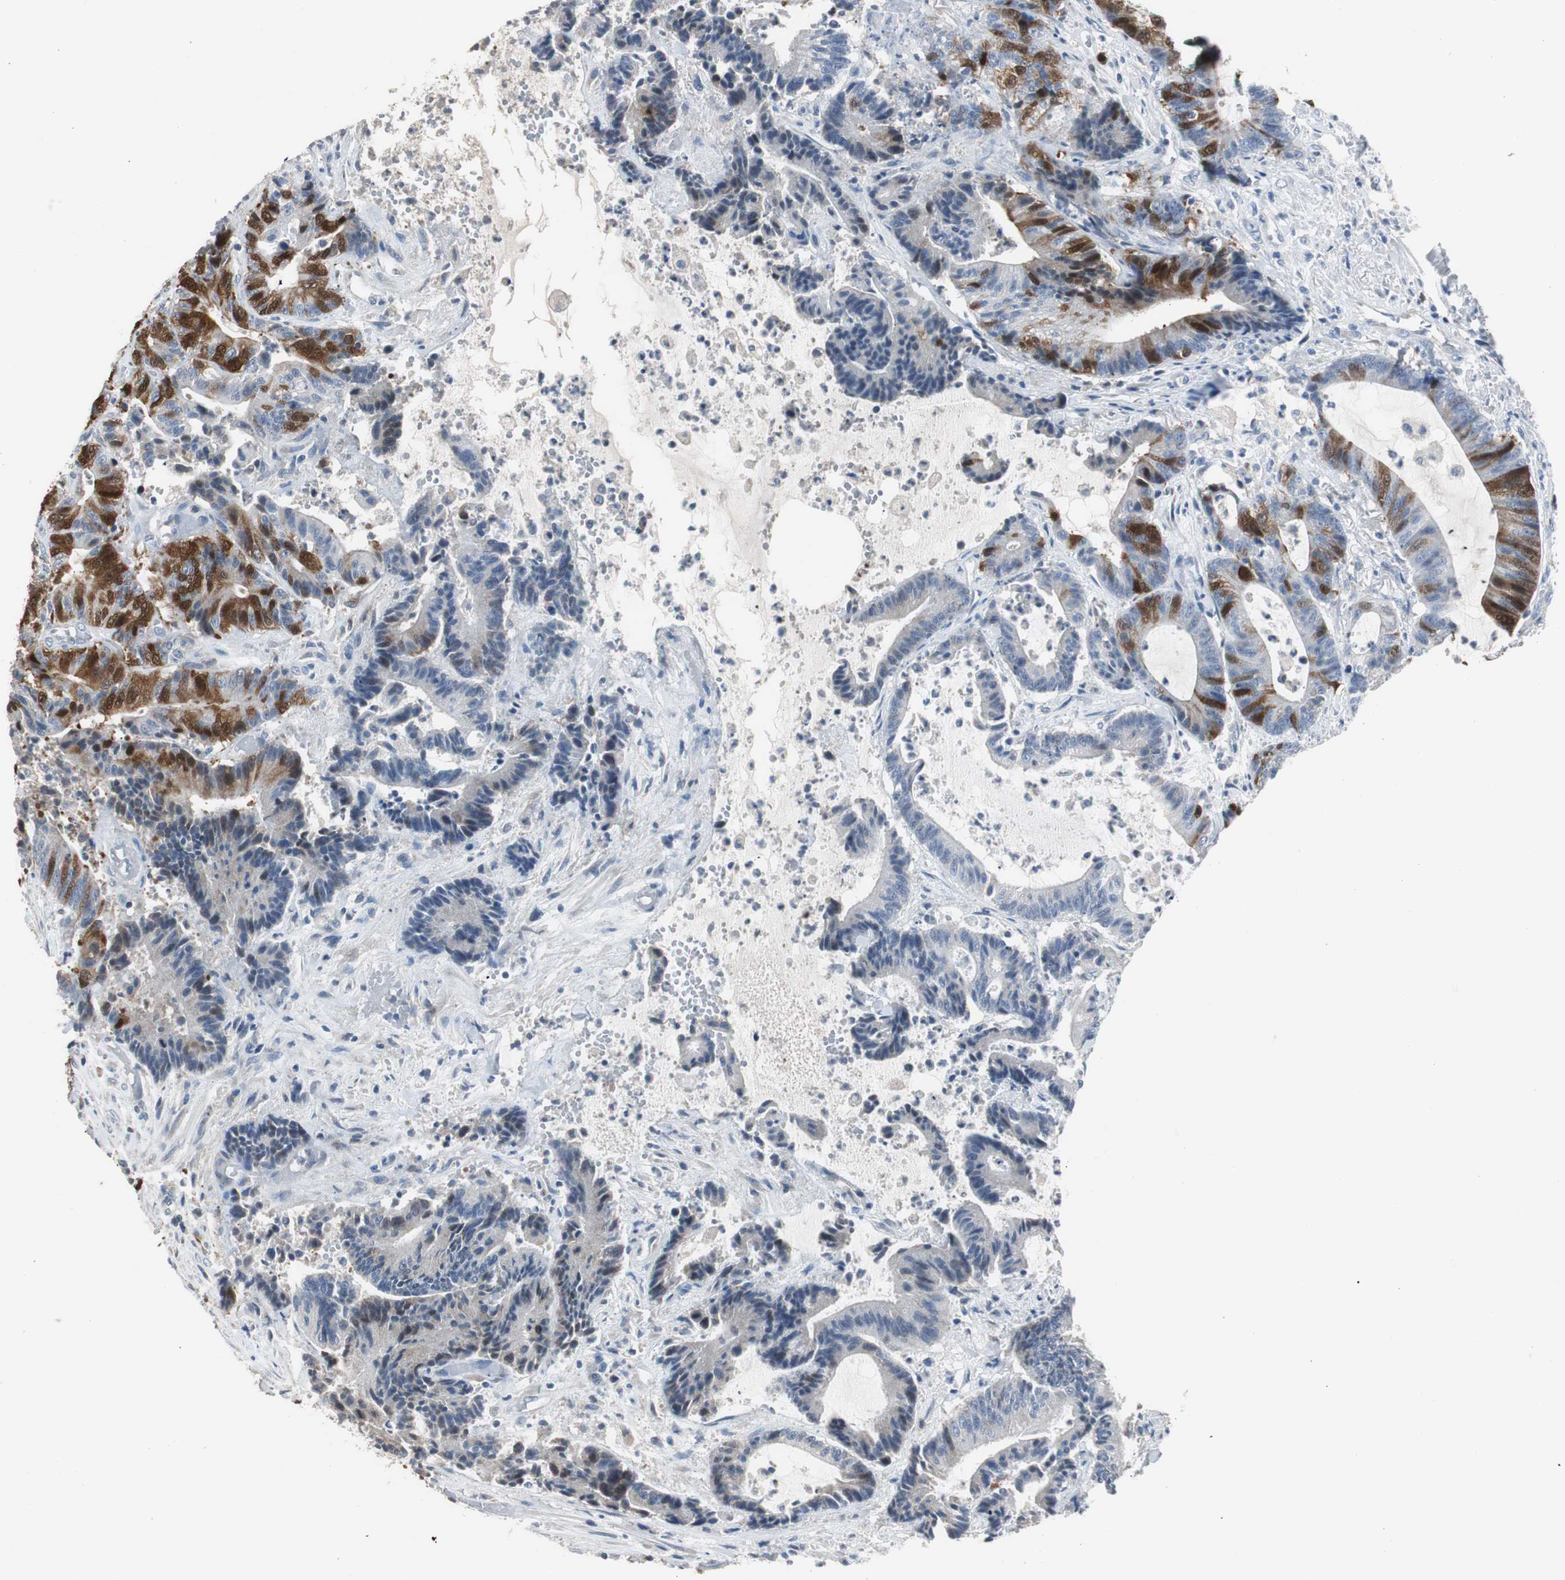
{"staining": {"intensity": "strong", "quantity": "25%-75%", "location": "cytoplasmic/membranous"}, "tissue": "colorectal cancer", "cell_type": "Tumor cells", "image_type": "cancer", "snomed": [{"axis": "morphology", "description": "Adenocarcinoma, NOS"}, {"axis": "topography", "description": "Colon"}], "caption": "An immunohistochemistry image of neoplastic tissue is shown. Protein staining in brown labels strong cytoplasmic/membranous positivity in adenocarcinoma (colorectal) within tumor cells.", "gene": "TK1", "patient": {"sex": "female", "age": 84}}